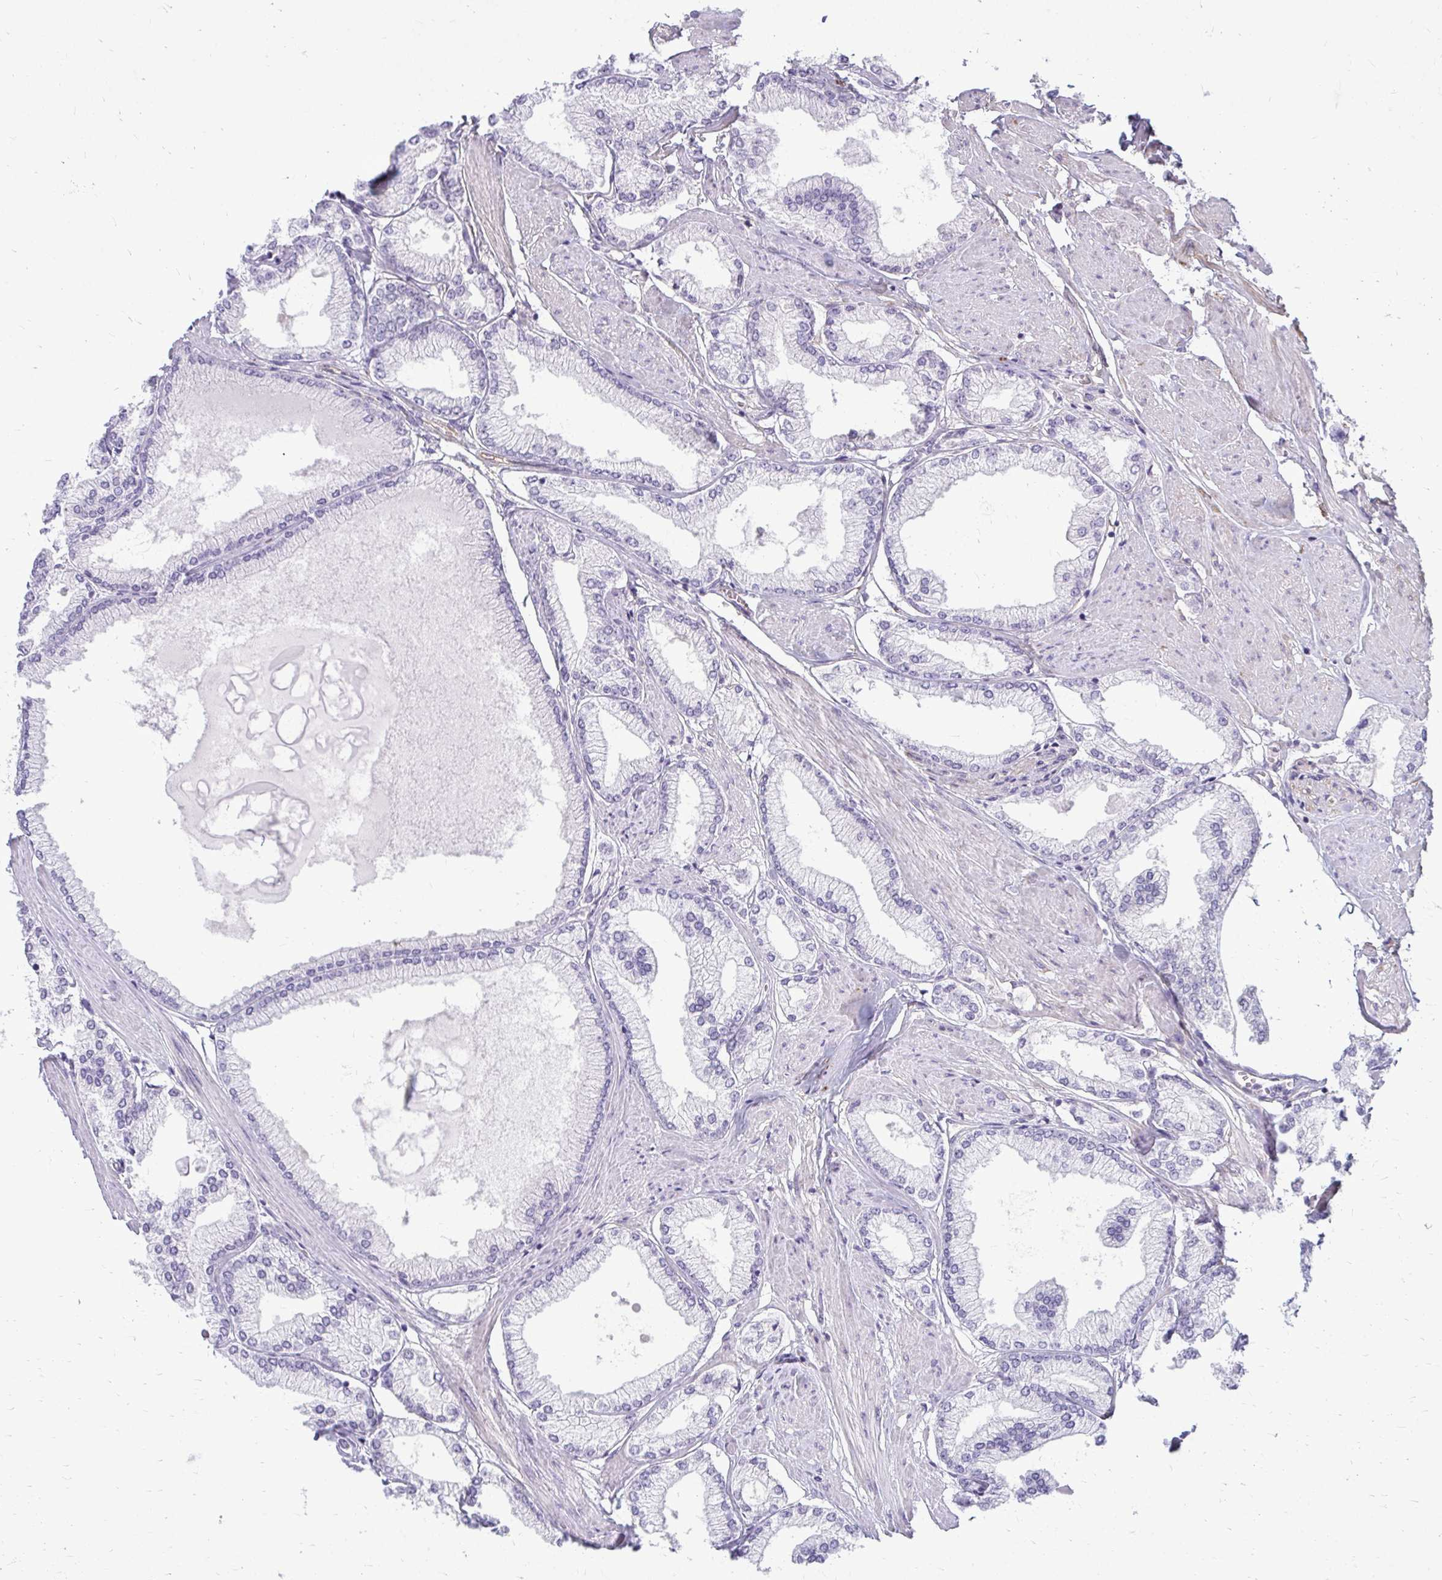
{"staining": {"intensity": "negative", "quantity": "none", "location": "none"}, "tissue": "prostate cancer", "cell_type": "Tumor cells", "image_type": "cancer", "snomed": [{"axis": "morphology", "description": "Adenocarcinoma, High grade"}, {"axis": "topography", "description": "Prostate"}], "caption": "Tumor cells are negative for protein expression in human prostate high-grade adenocarcinoma. (DAB (3,3'-diaminobenzidine) immunohistochemistry with hematoxylin counter stain).", "gene": "DEPP1", "patient": {"sex": "male", "age": 68}}